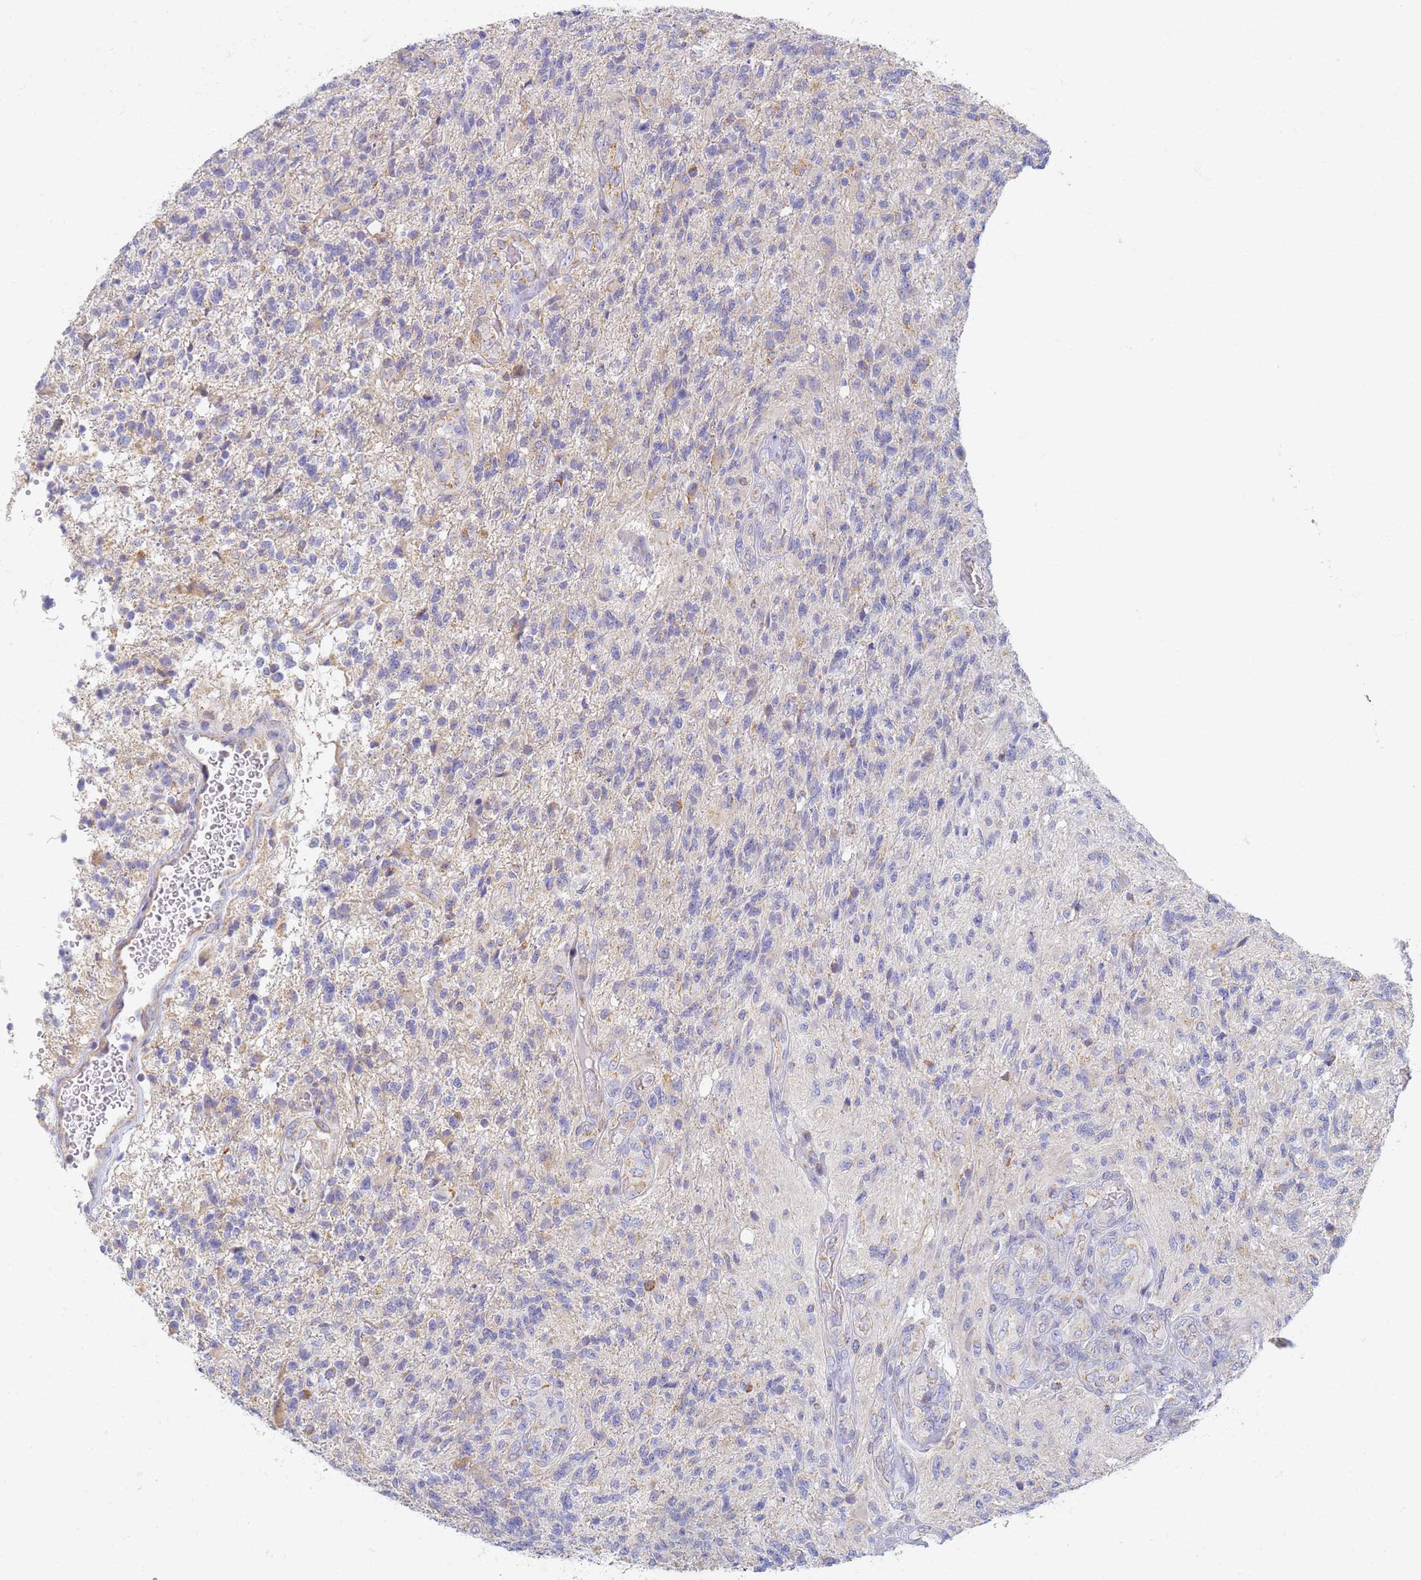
{"staining": {"intensity": "negative", "quantity": "none", "location": "none"}, "tissue": "glioma", "cell_type": "Tumor cells", "image_type": "cancer", "snomed": [{"axis": "morphology", "description": "Glioma, malignant, High grade"}, {"axis": "topography", "description": "Brain"}], "caption": "High power microscopy image of an immunohistochemistry (IHC) histopathology image of glioma, revealing no significant expression in tumor cells. Brightfield microscopy of immunohistochemistry stained with DAB (3,3'-diaminobenzidine) (brown) and hematoxylin (blue), captured at high magnification.", "gene": "UTP23", "patient": {"sex": "male", "age": 56}}